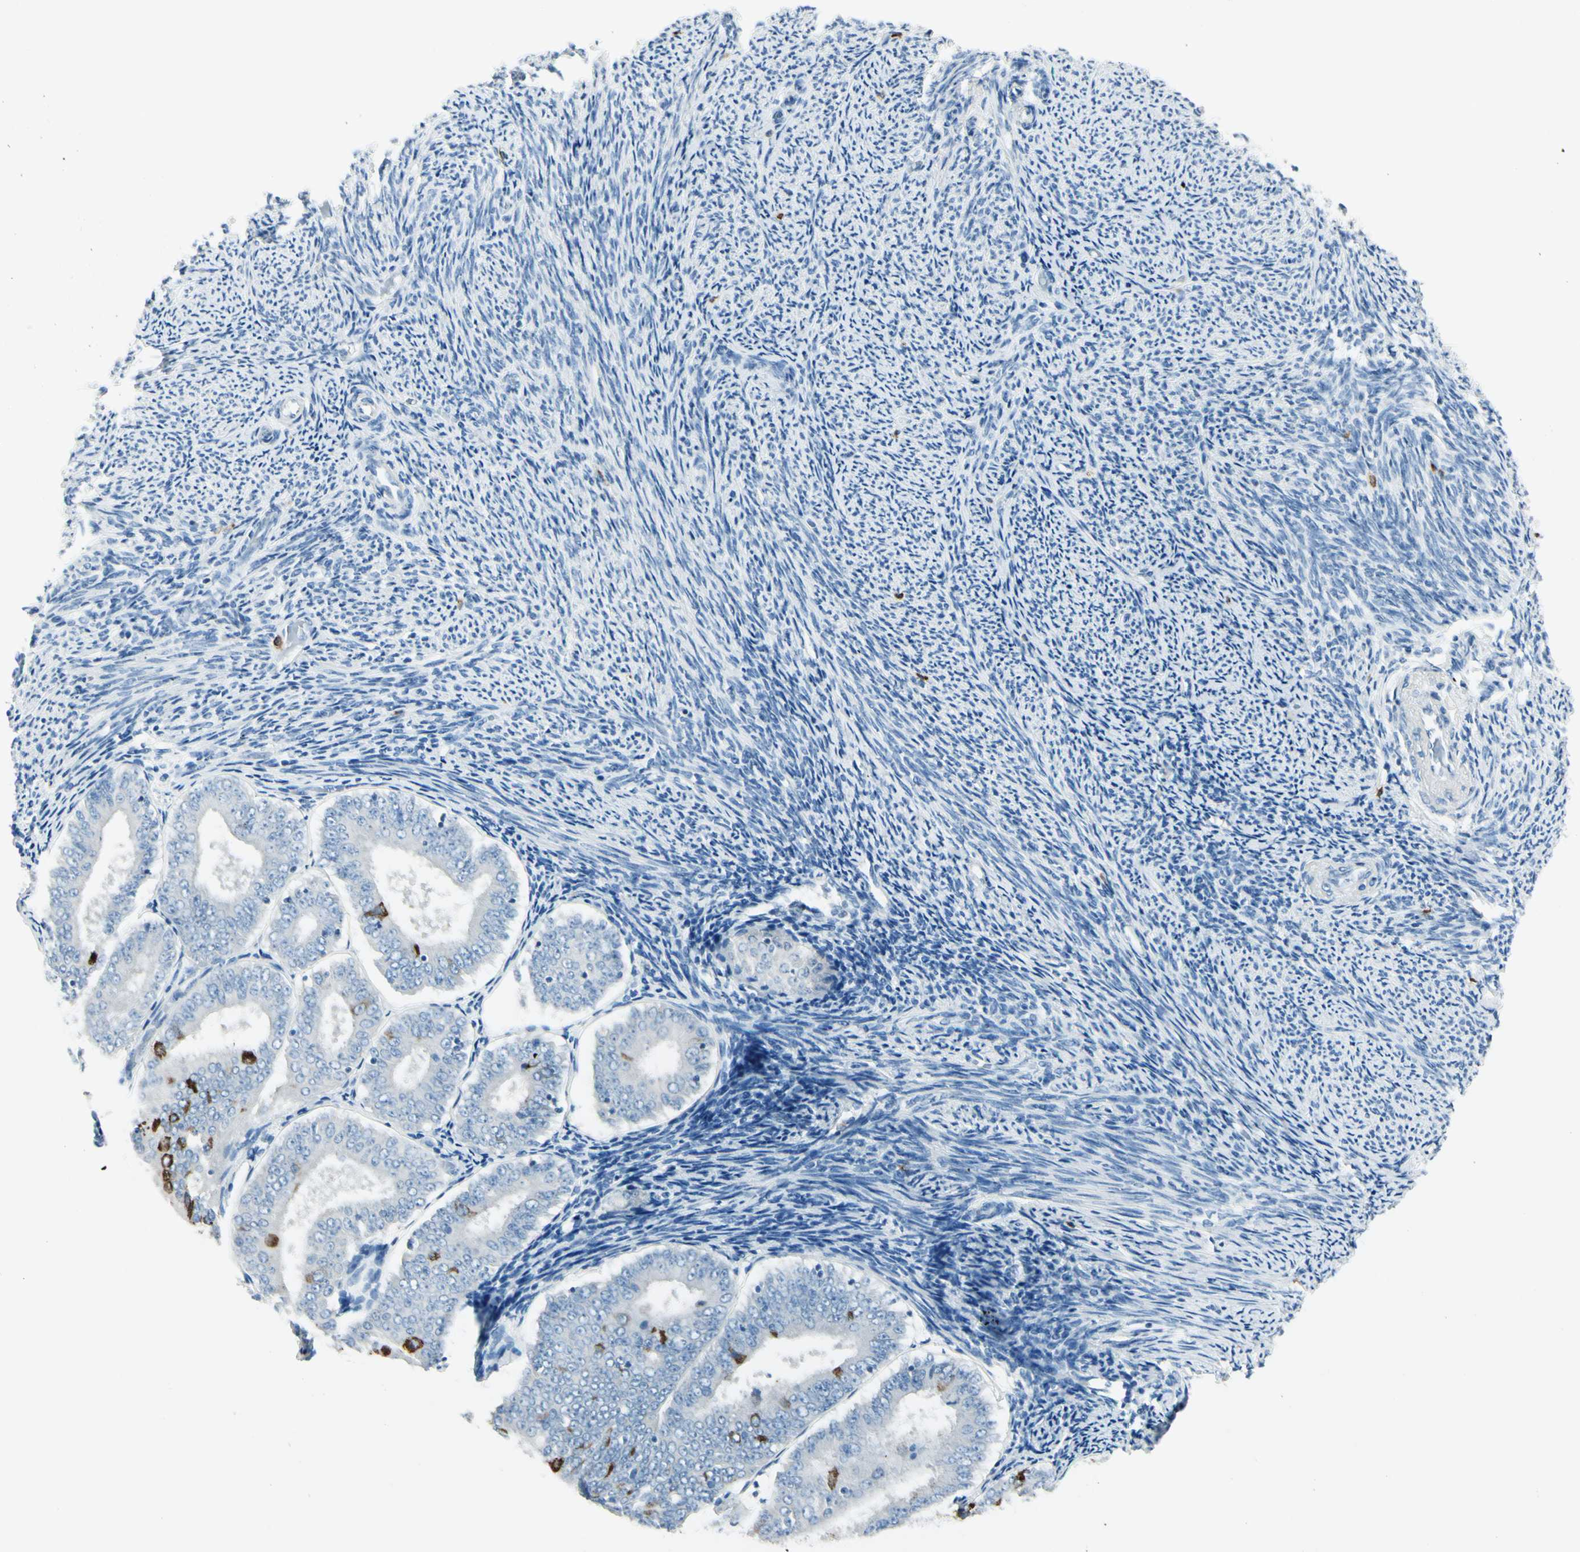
{"staining": {"intensity": "strong", "quantity": "<25%", "location": "cytoplasmic/membranous"}, "tissue": "endometrial cancer", "cell_type": "Tumor cells", "image_type": "cancer", "snomed": [{"axis": "morphology", "description": "Adenocarcinoma, NOS"}, {"axis": "topography", "description": "Endometrium"}], "caption": "Endometrial cancer stained with a brown dye displays strong cytoplasmic/membranous positive staining in about <25% of tumor cells.", "gene": "DLG4", "patient": {"sex": "female", "age": 63}}